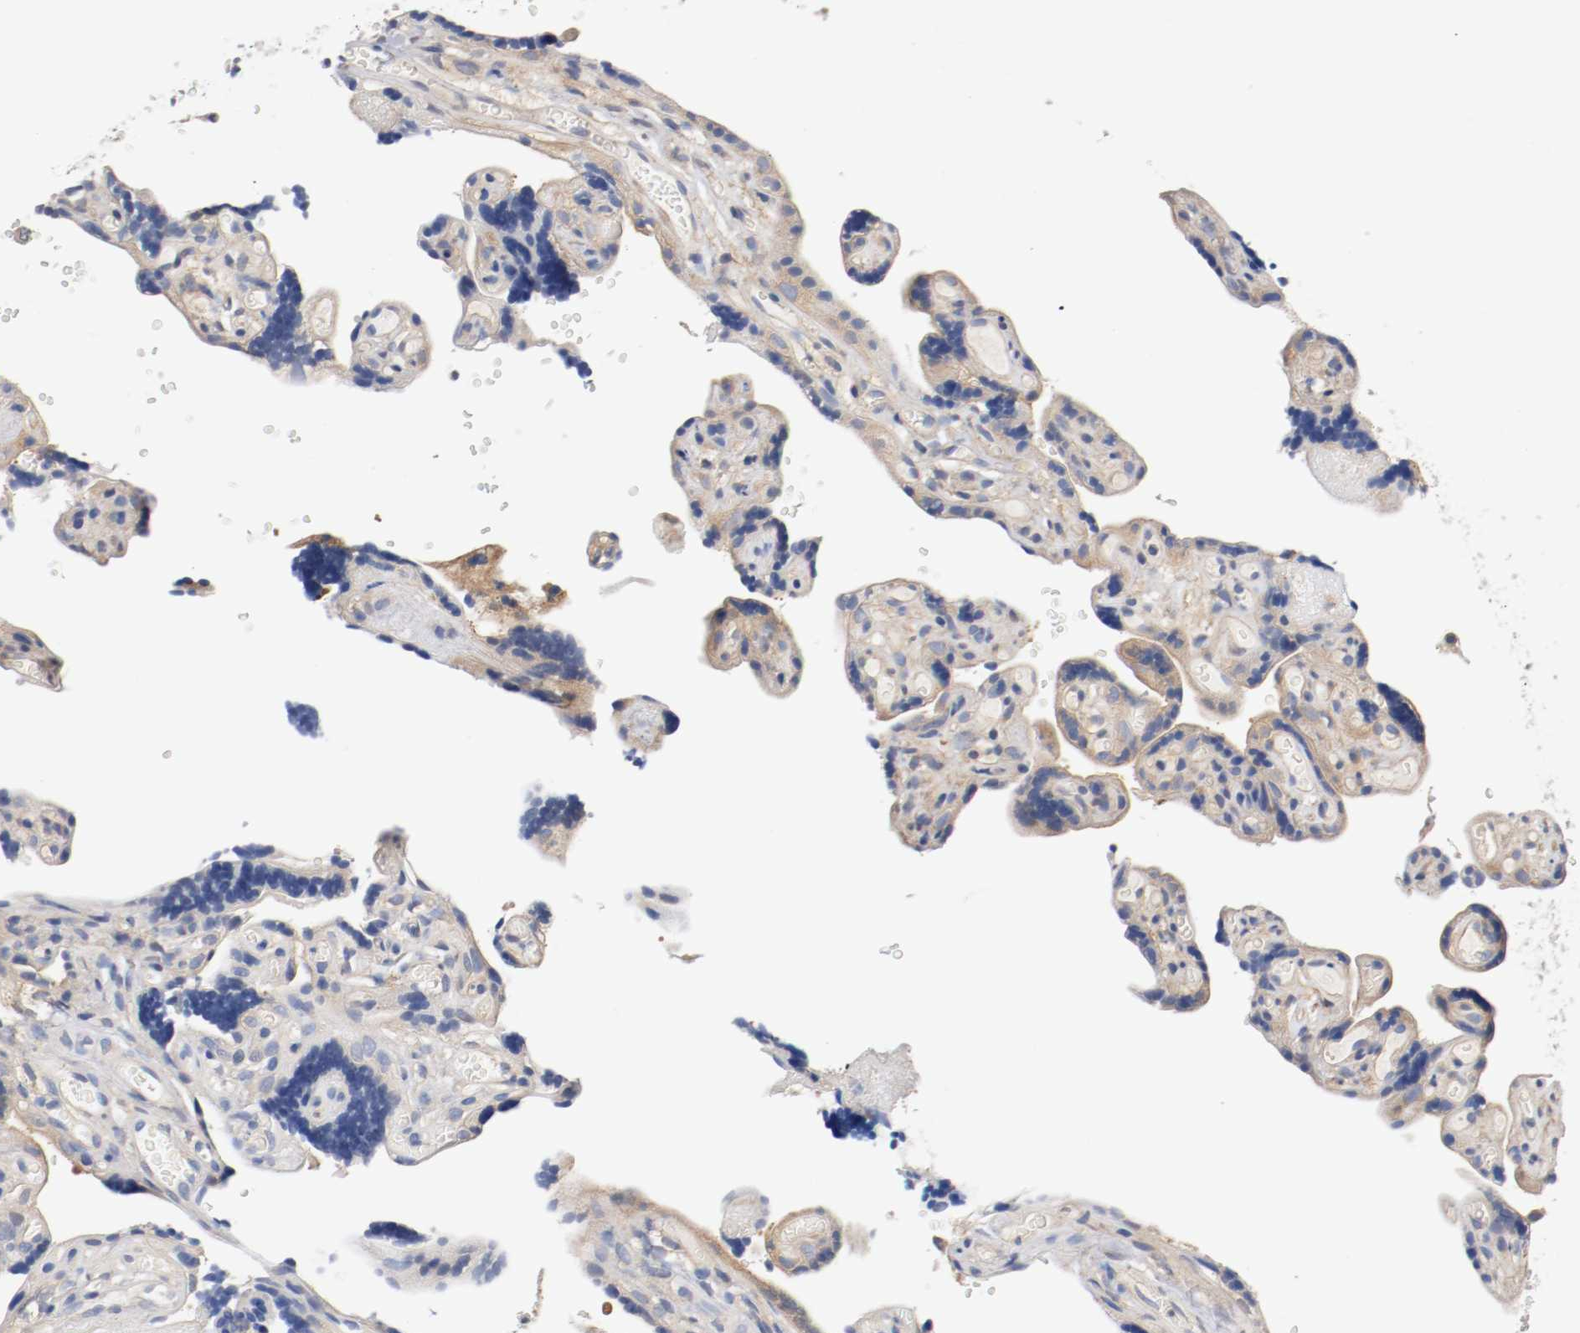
{"staining": {"intensity": "moderate", "quantity": ">75%", "location": "cytoplasmic/membranous"}, "tissue": "placenta", "cell_type": "Trophoblastic cells", "image_type": "normal", "snomed": [{"axis": "morphology", "description": "Normal tissue, NOS"}, {"axis": "topography", "description": "Placenta"}], "caption": "Immunohistochemical staining of unremarkable placenta exhibits moderate cytoplasmic/membranous protein staining in about >75% of trophoblastic cells.", "gene": "HGS", "patient": {"sex": "female", "age": 30}}